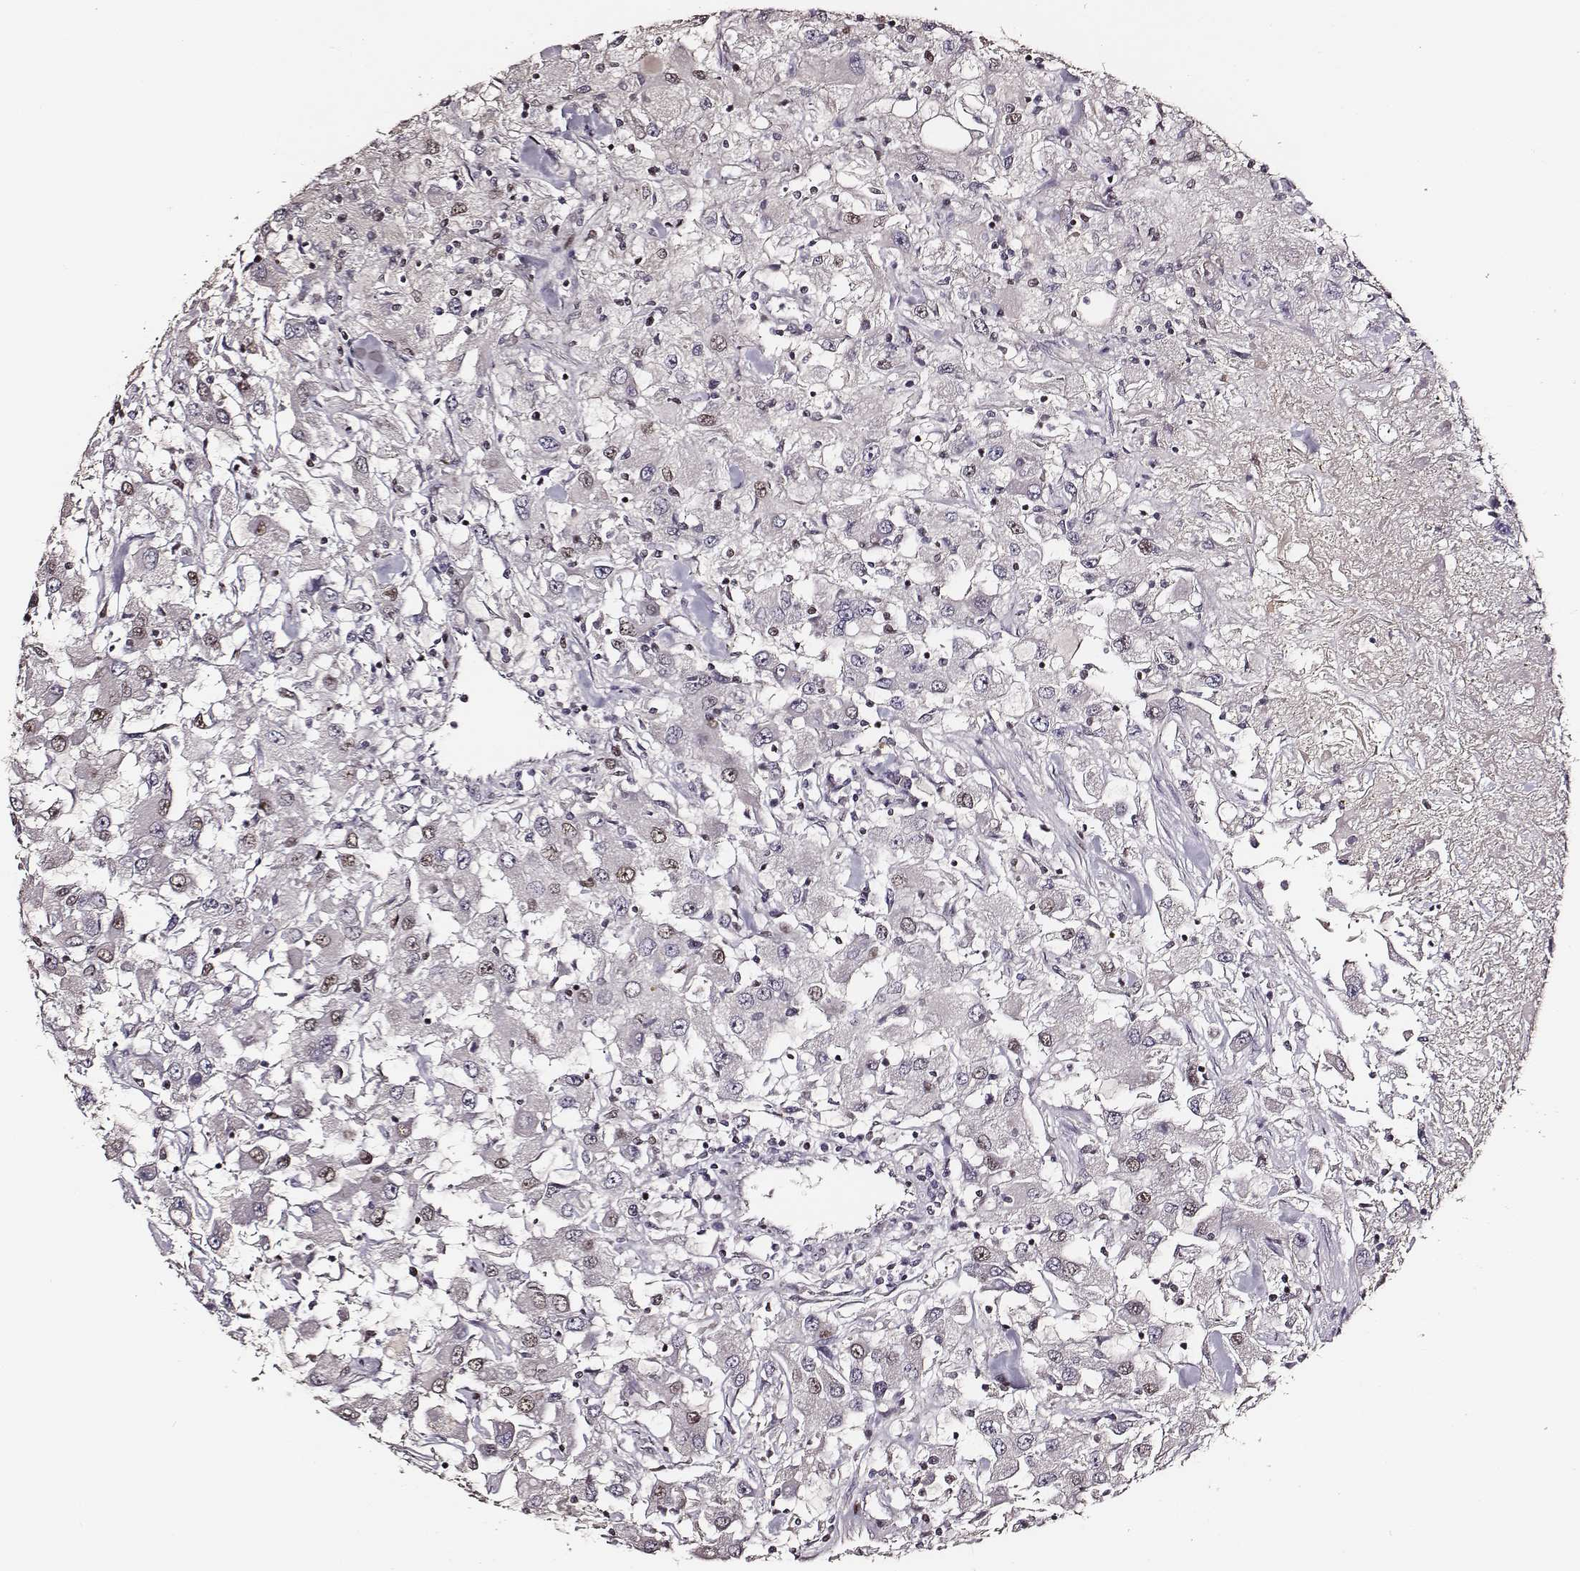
{"staining": {"intensity": "weak", "quantity": "<25%", "location": "nuclear"}, "tissue": "renal cancer", "cell_type": "Tumor cells", "image_type": "cancer", "snomed": [{"axis": "morphology", "description": "Adenocarcinoma, NOS"}, {"axis": "topography", "description": "Kidney"}], "caption": "The immunohistochemistry photomicrograph has no significant expression in tumor cells of adenocarcinoma (renal) tissue. (DAB immunohistochemistry (IHC) with hematoxylin counter stain).", "gene": "PPARA", "patient": {"sex": "female", "age": 67}}